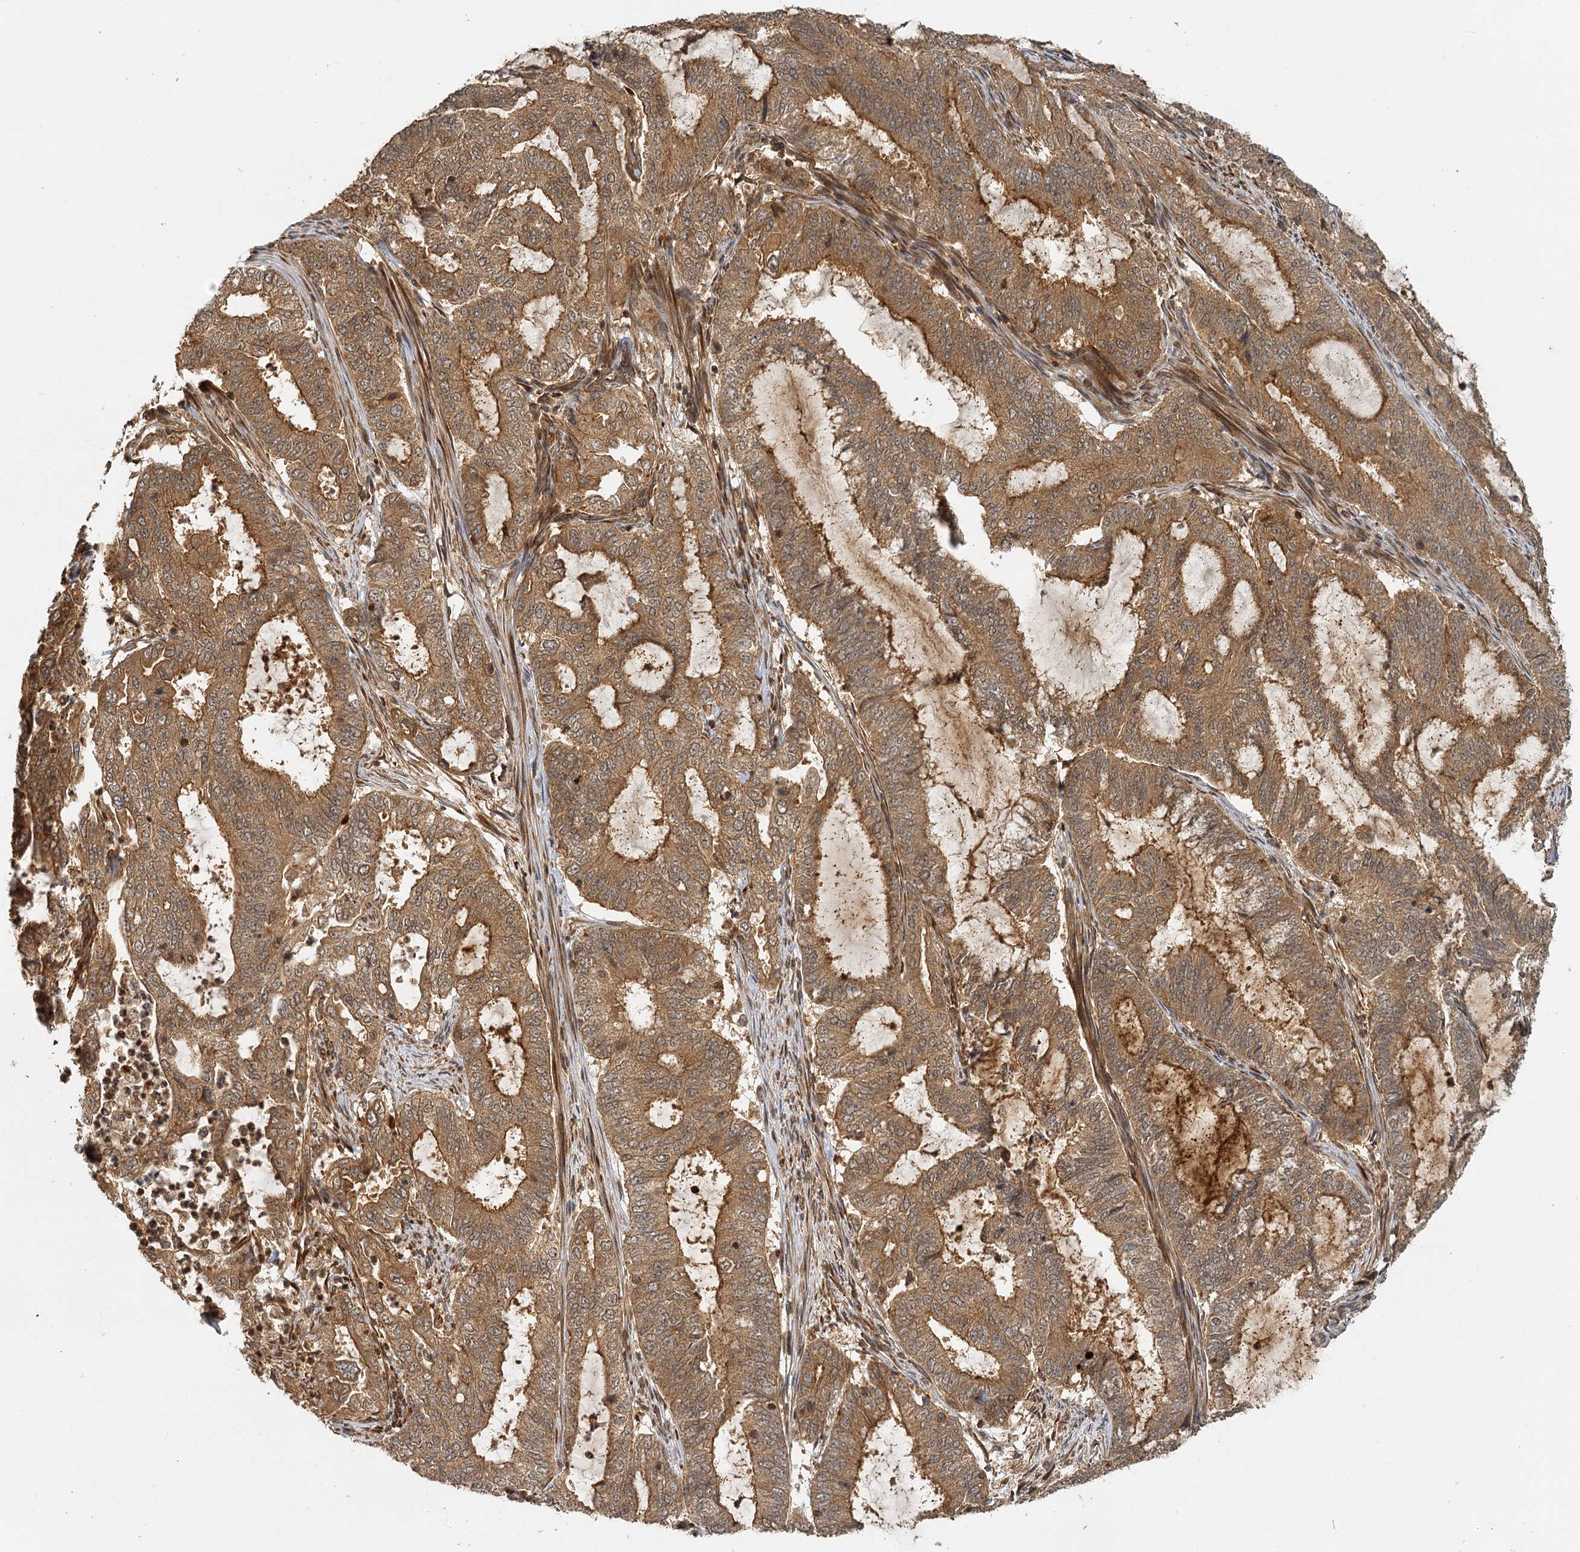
{"staining": {"intensity": "moderate", "quantity": ">75%", "location": "cytoplasmic/membranous,nuclear"}, "tissue": "endometrial cancer", "cell_type": "Tumor cells", "image_type": "cancer", "snomed": [{"axis": "morphology", "description": "Adenocarcinoma, NOS"}, {"axis": "topography", "description": "Endometrium"}], "caption": "Protein expression by immunohistochemistry (IHC) demonstrates moderate cytoplasmic/membranous and nuclear staining in about >75% of tumor cells in adenocarcinoma (endometrial).", "gene": "ZNF549", "patient": {"sex": "female", "age": 51}}